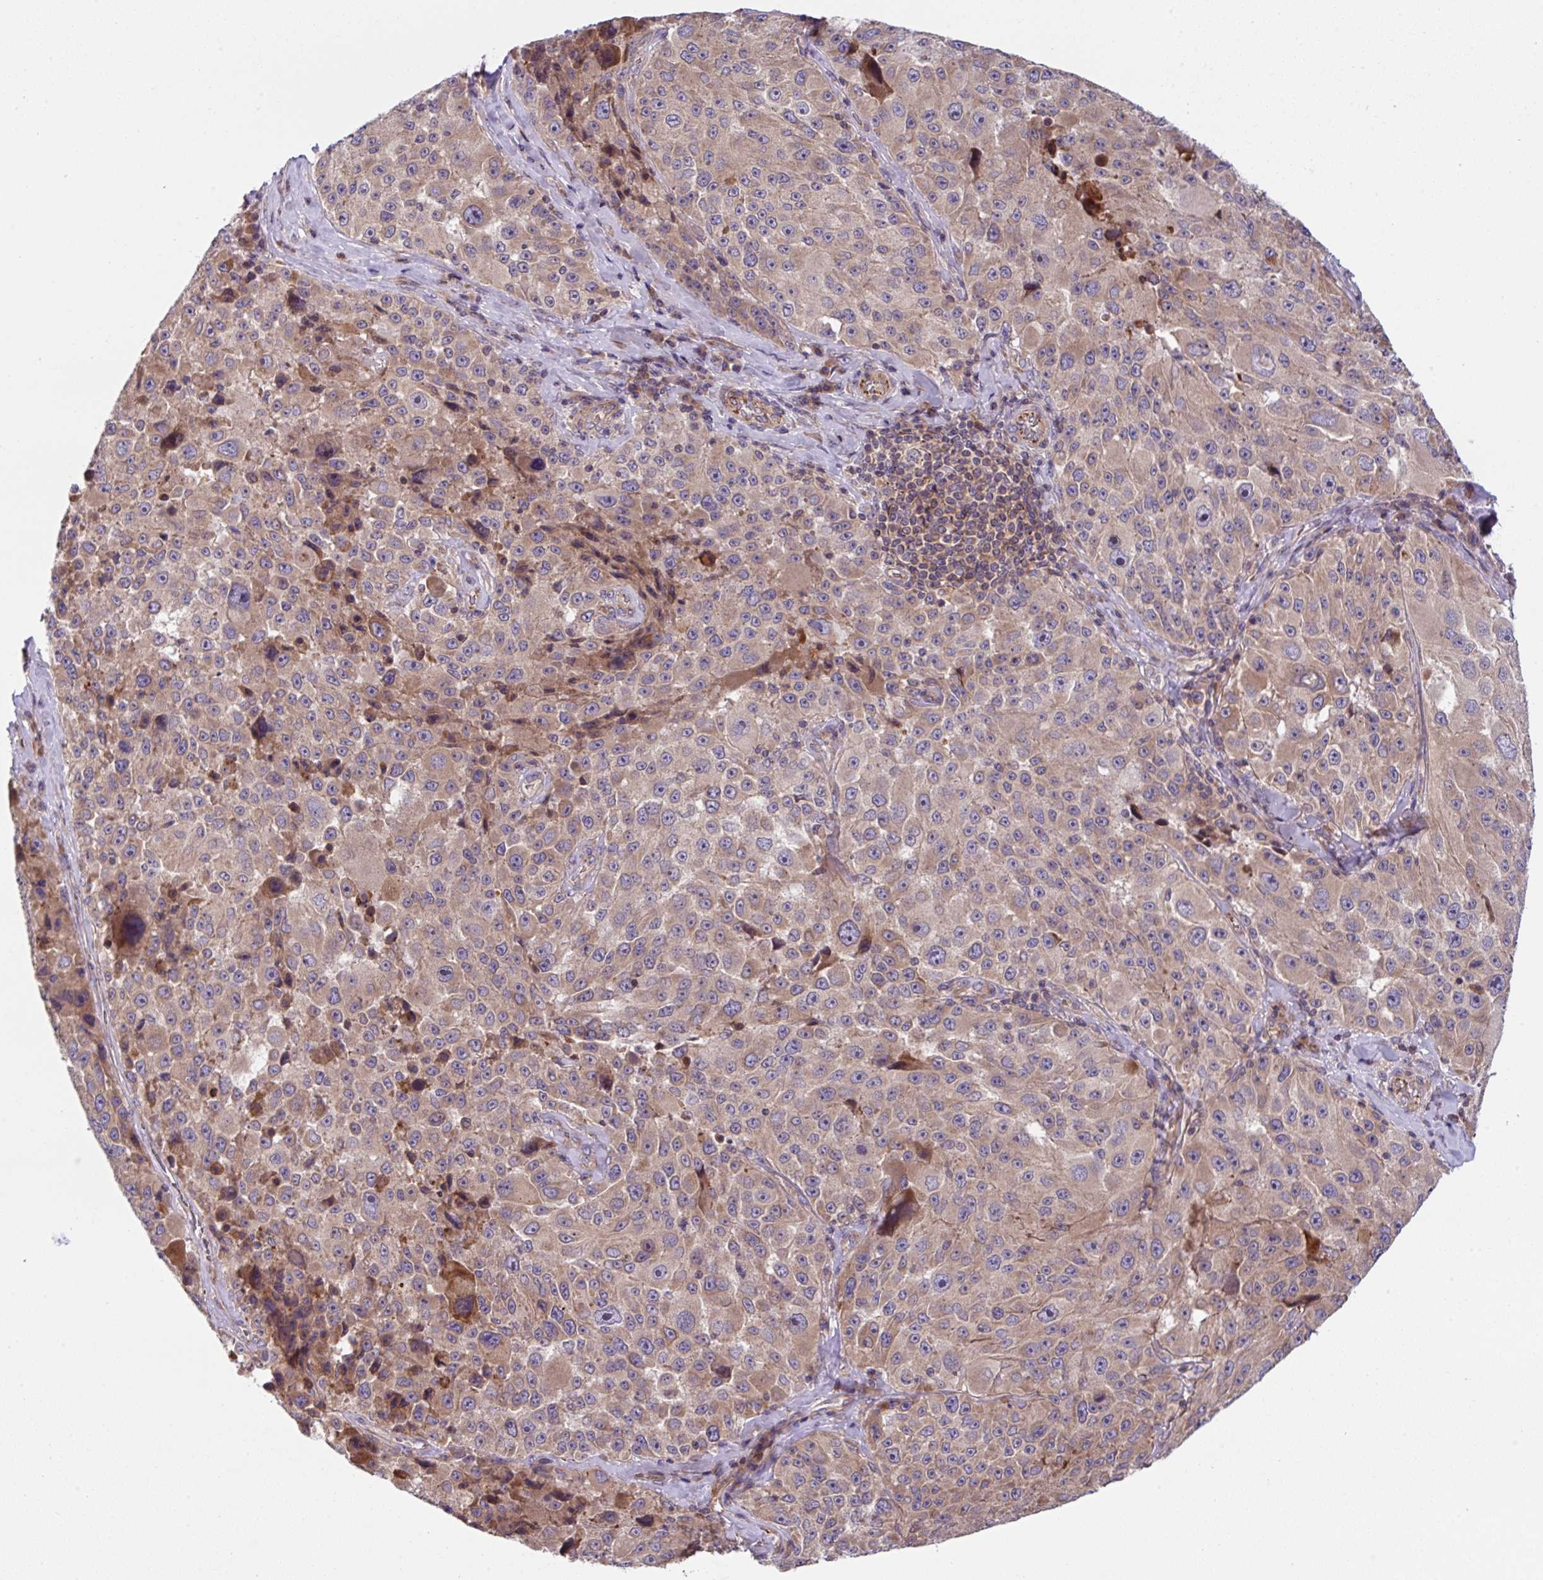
{"staining": {"intensity": "moderate", "quantity": "<25%", "location": "cytoplasmic/membranous"}, "tissue": "melanoma", "cell_type": "Tumor cells", "image_type": "cancer", "snomed": [{"axis": "morphology", "description": "Malignant melanoma, Metastatic site"}, {"axis": "topography", "description": "Lymph node"}], "caption": "IHC of human melanoma exhibits low levels of moderate cytoplasmic/membranous expression in approximately <25% of tumor cells.", "gene": "APOBEC3D", "patient": {"sex": "male", "age": 62}}